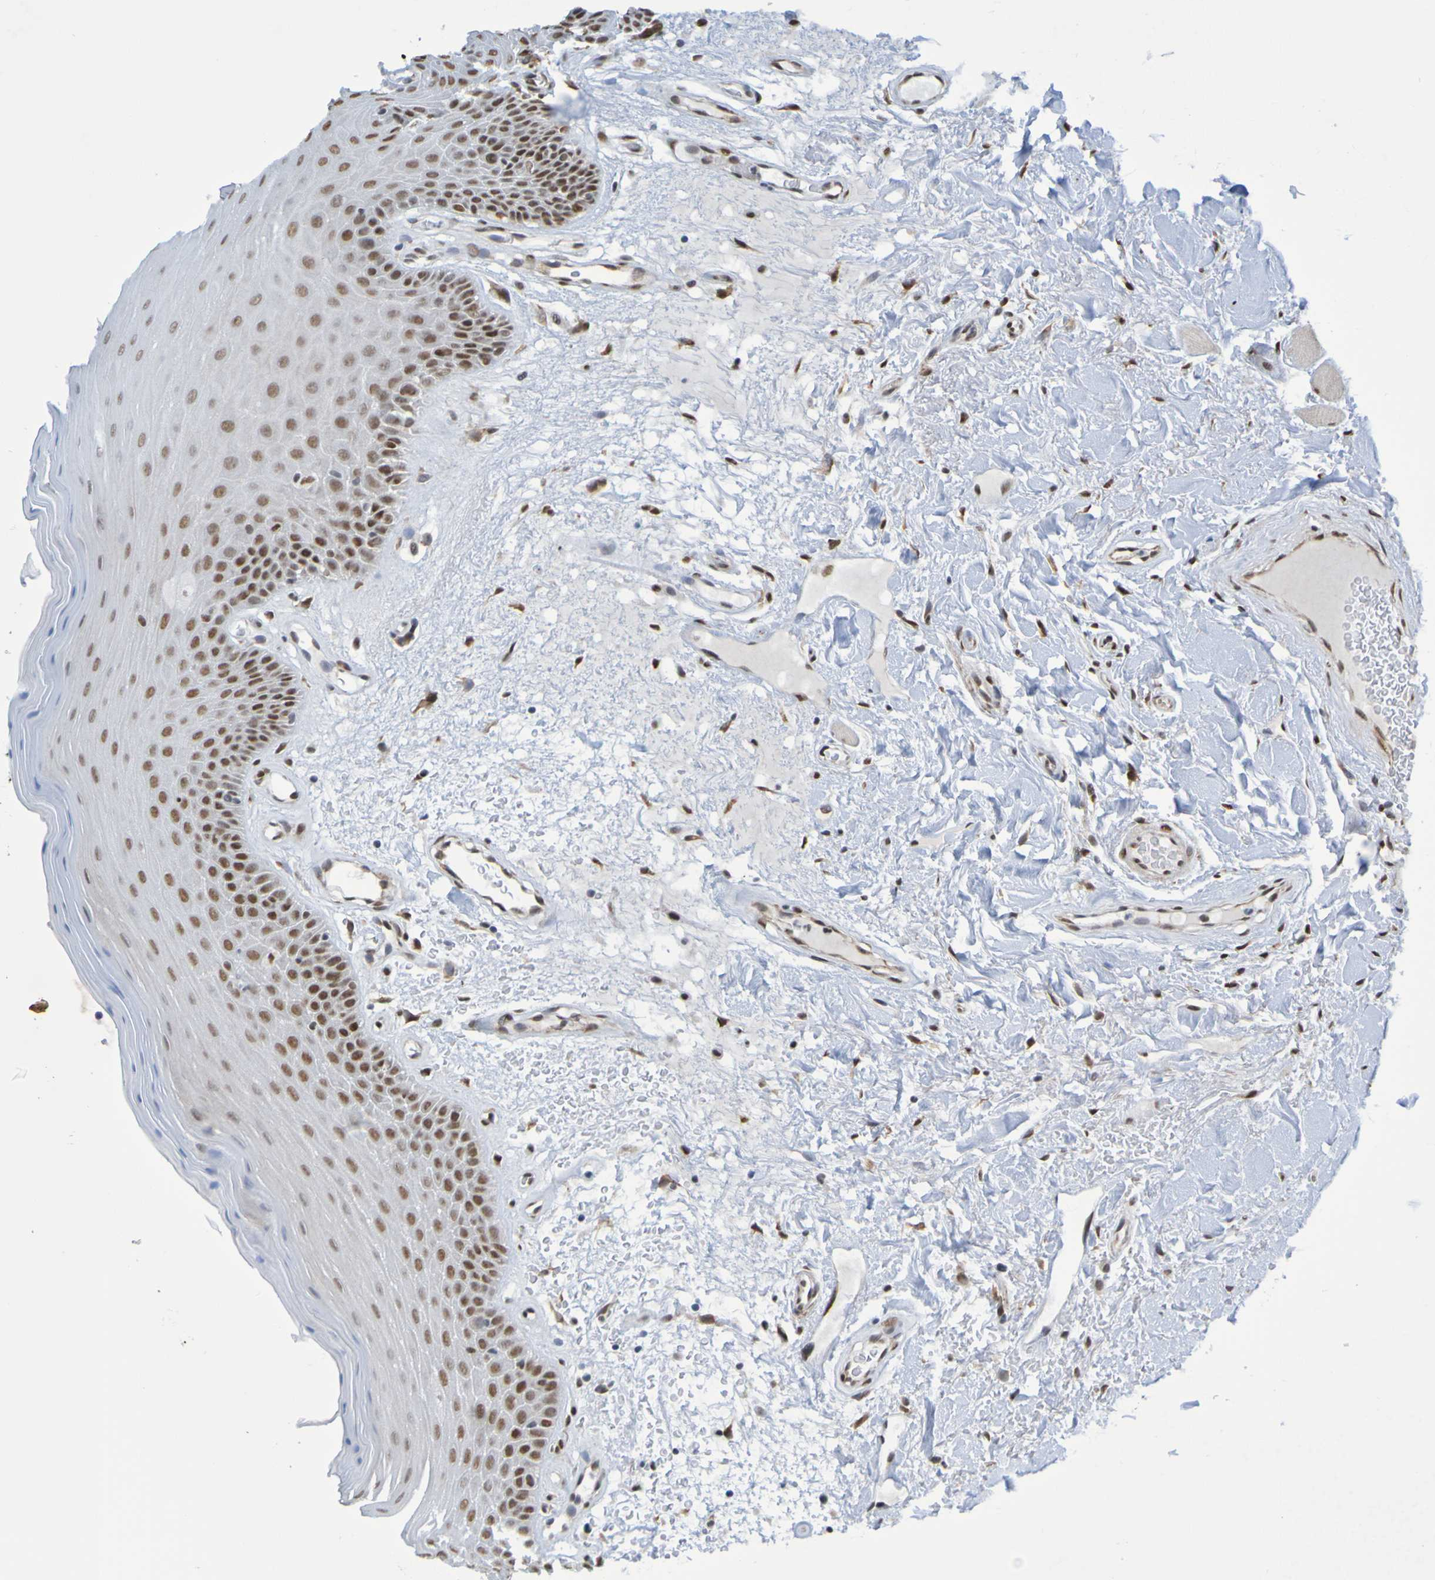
{"staining": {"intensity": "strong", "quantity": ">75%", "location": "nuclear"}, "tissue": "oral mucosa", "cell_type": "Squamous epithelial cells", "image_type": "normal", "snomed": [{"axis": "morphology", "description": "Normal tissue, NOS"}, {"axis": "morphology", "description": "Squamous cell carcinoma, NOS"}, {"axis": "topography", "description": "Skeletal muscle"}, {"axis": "topography", "description": "Adipose tissue"}, {"axis": "topography", "description": "Vascular tissue"}, {"axis": "topography", "description": "Oral tissue"}, {"axis": "topography", "description": "Peripheral nerve tissue"}, {"axis": "topography", "description": "Head-Neck"}], "caption": "Strong nuclear staining for a protein is identified in approximately >75% of squamous epithelial cells of unremarkable oral mucosa using immunohistochemistry.", "gene": "HDAC2", "patient": {"sex": "male", "age": 71}}